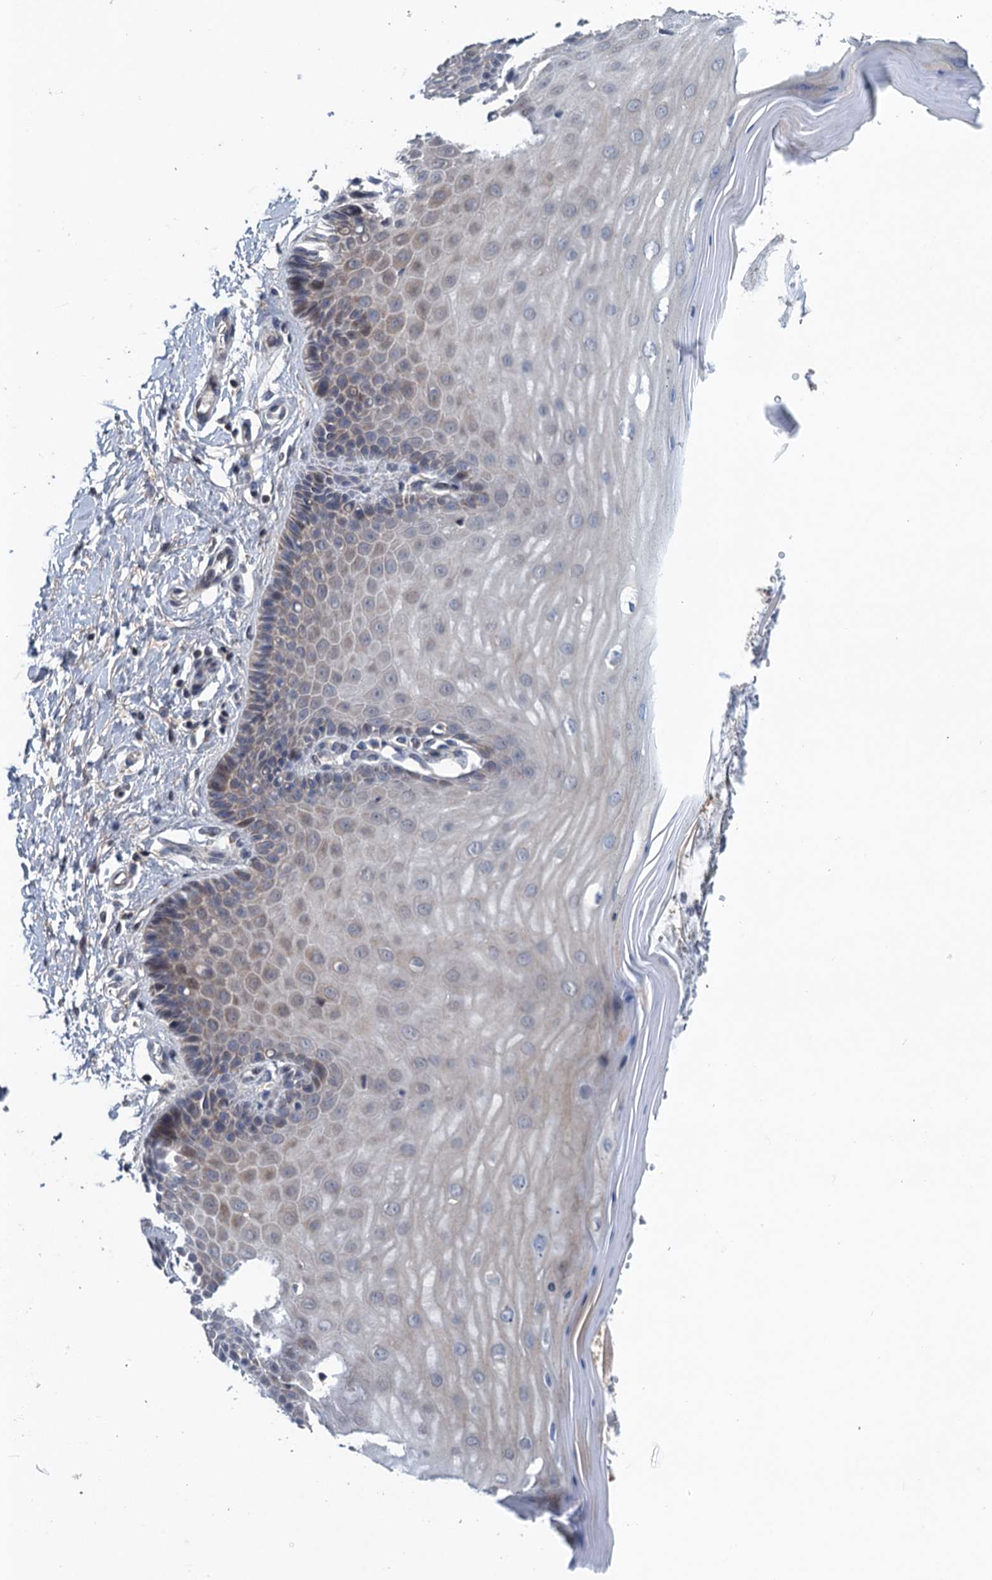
{"staining": {"intensity": "weak", "quantity": "<25%", "location": "cytoplasmic/membranous"}, "tissue": "cervix", "cell_type": "Glandular cells", "image_type": "normal", "snomed": [{"axis": "morphology", "description": "Normal tissue, NOS"}, {"axis": "topography", "description": "Cervix"}], "caption": "An image of human cervix is negative for staining in glandular cells. Brightfield microscopy of immunohistochemistry (IHC) stained with DAB (3,3'-diaminobenzidine) (brown) and hematoxylin (blue), captured at high magnification.", "gene": "MDM1", "patient": {"sex": "female", "age": 55}}